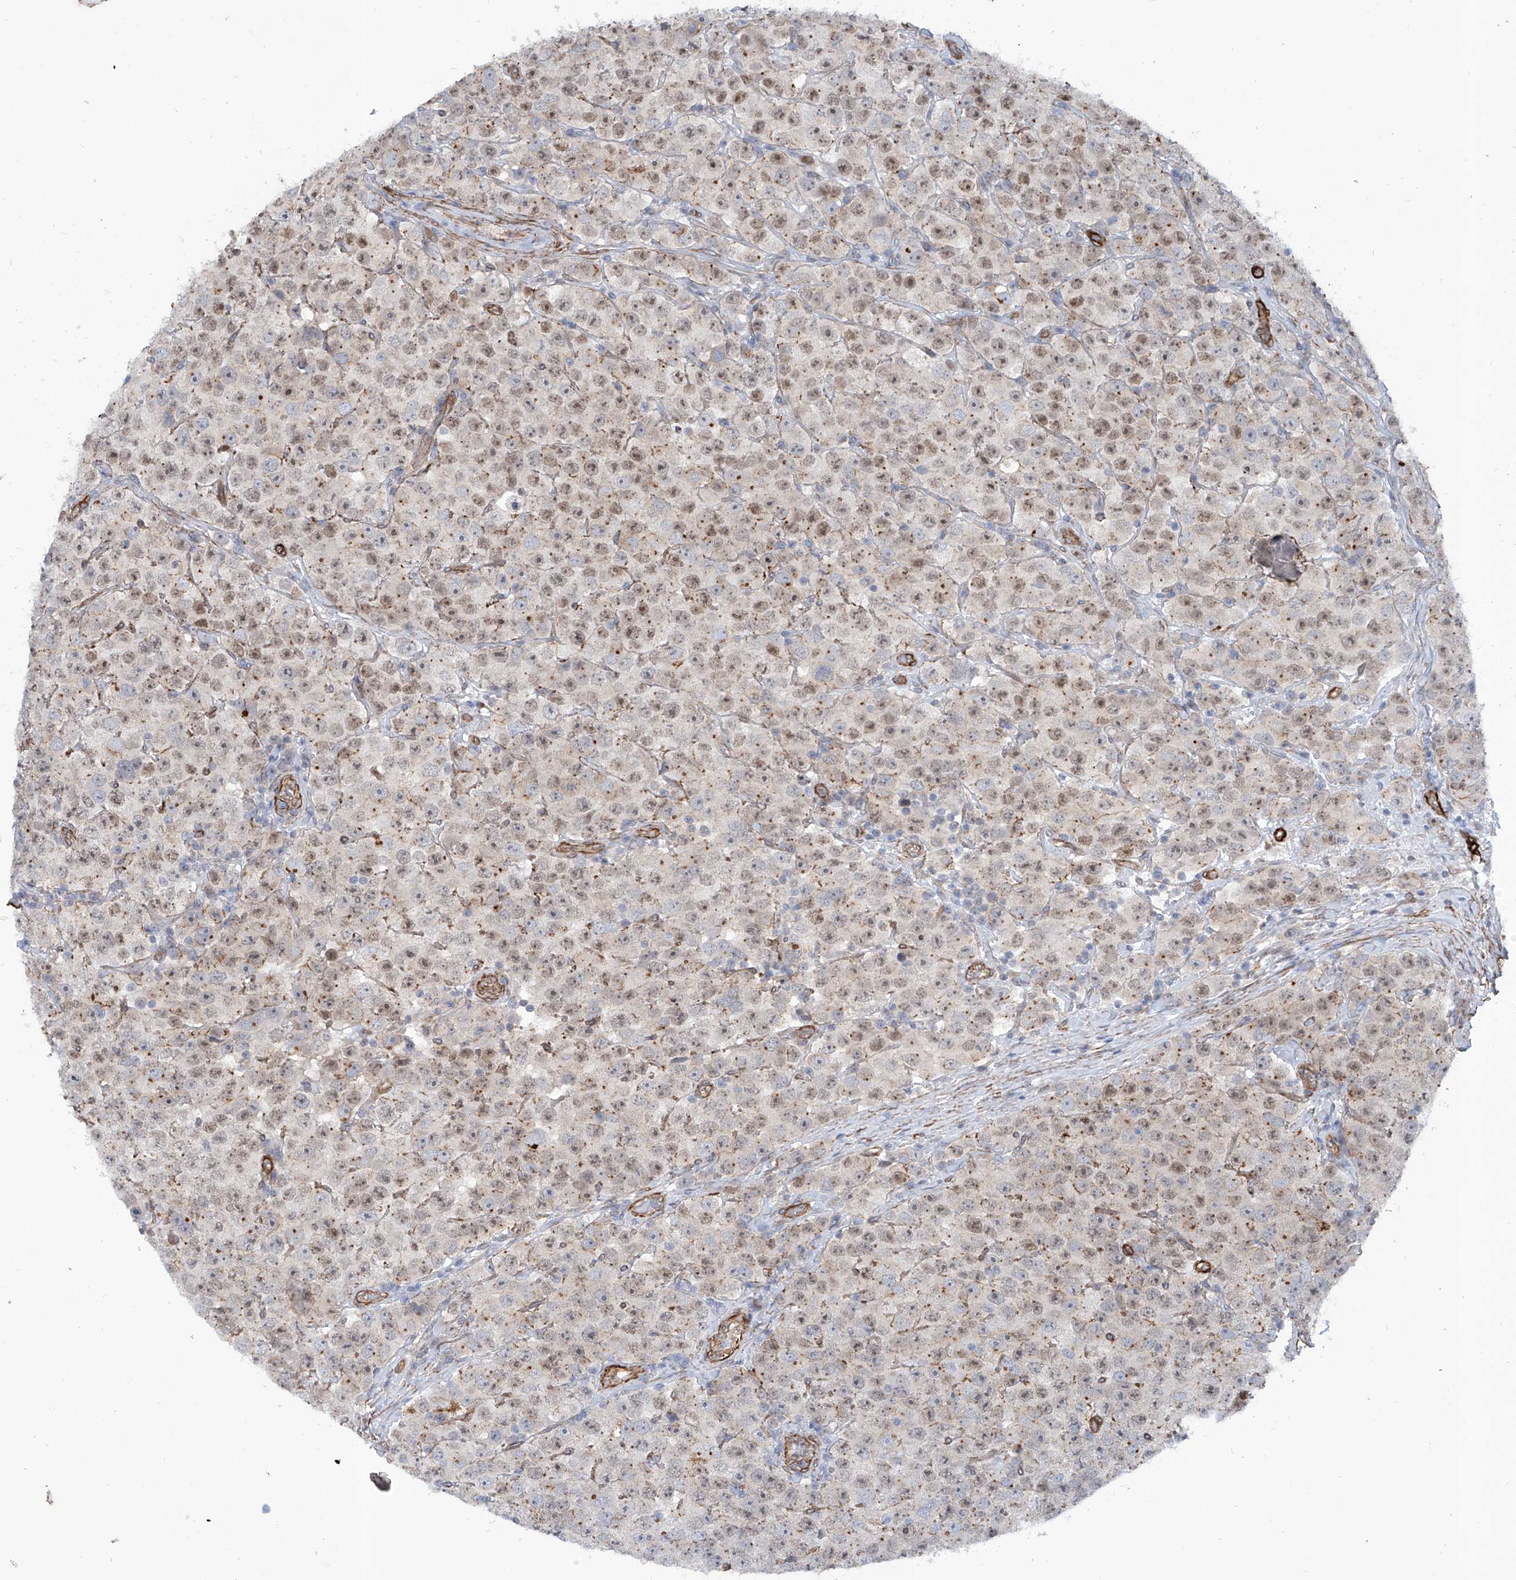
{"staining": {"intensity": "moderate", "quantity": "25%-75%", "location": "cytoplasmic/membranous,nuclear"}, "tissue": "testis cancer", "cell_type": "Tumor cells", "image_type": "cancer", "snomed": [{"axis": "morphology", "description": "Seminoma, NOS"}, {"axis": "topography", "description": "Testis"}], "caption": "Testis cancer (seminoma) stained for a protein displays moderate cytoplasmic/membranous and nuclear positivity in tumor cells.", "gene": "ZNF490", "patient": {"sex": "male", "age": 28}}